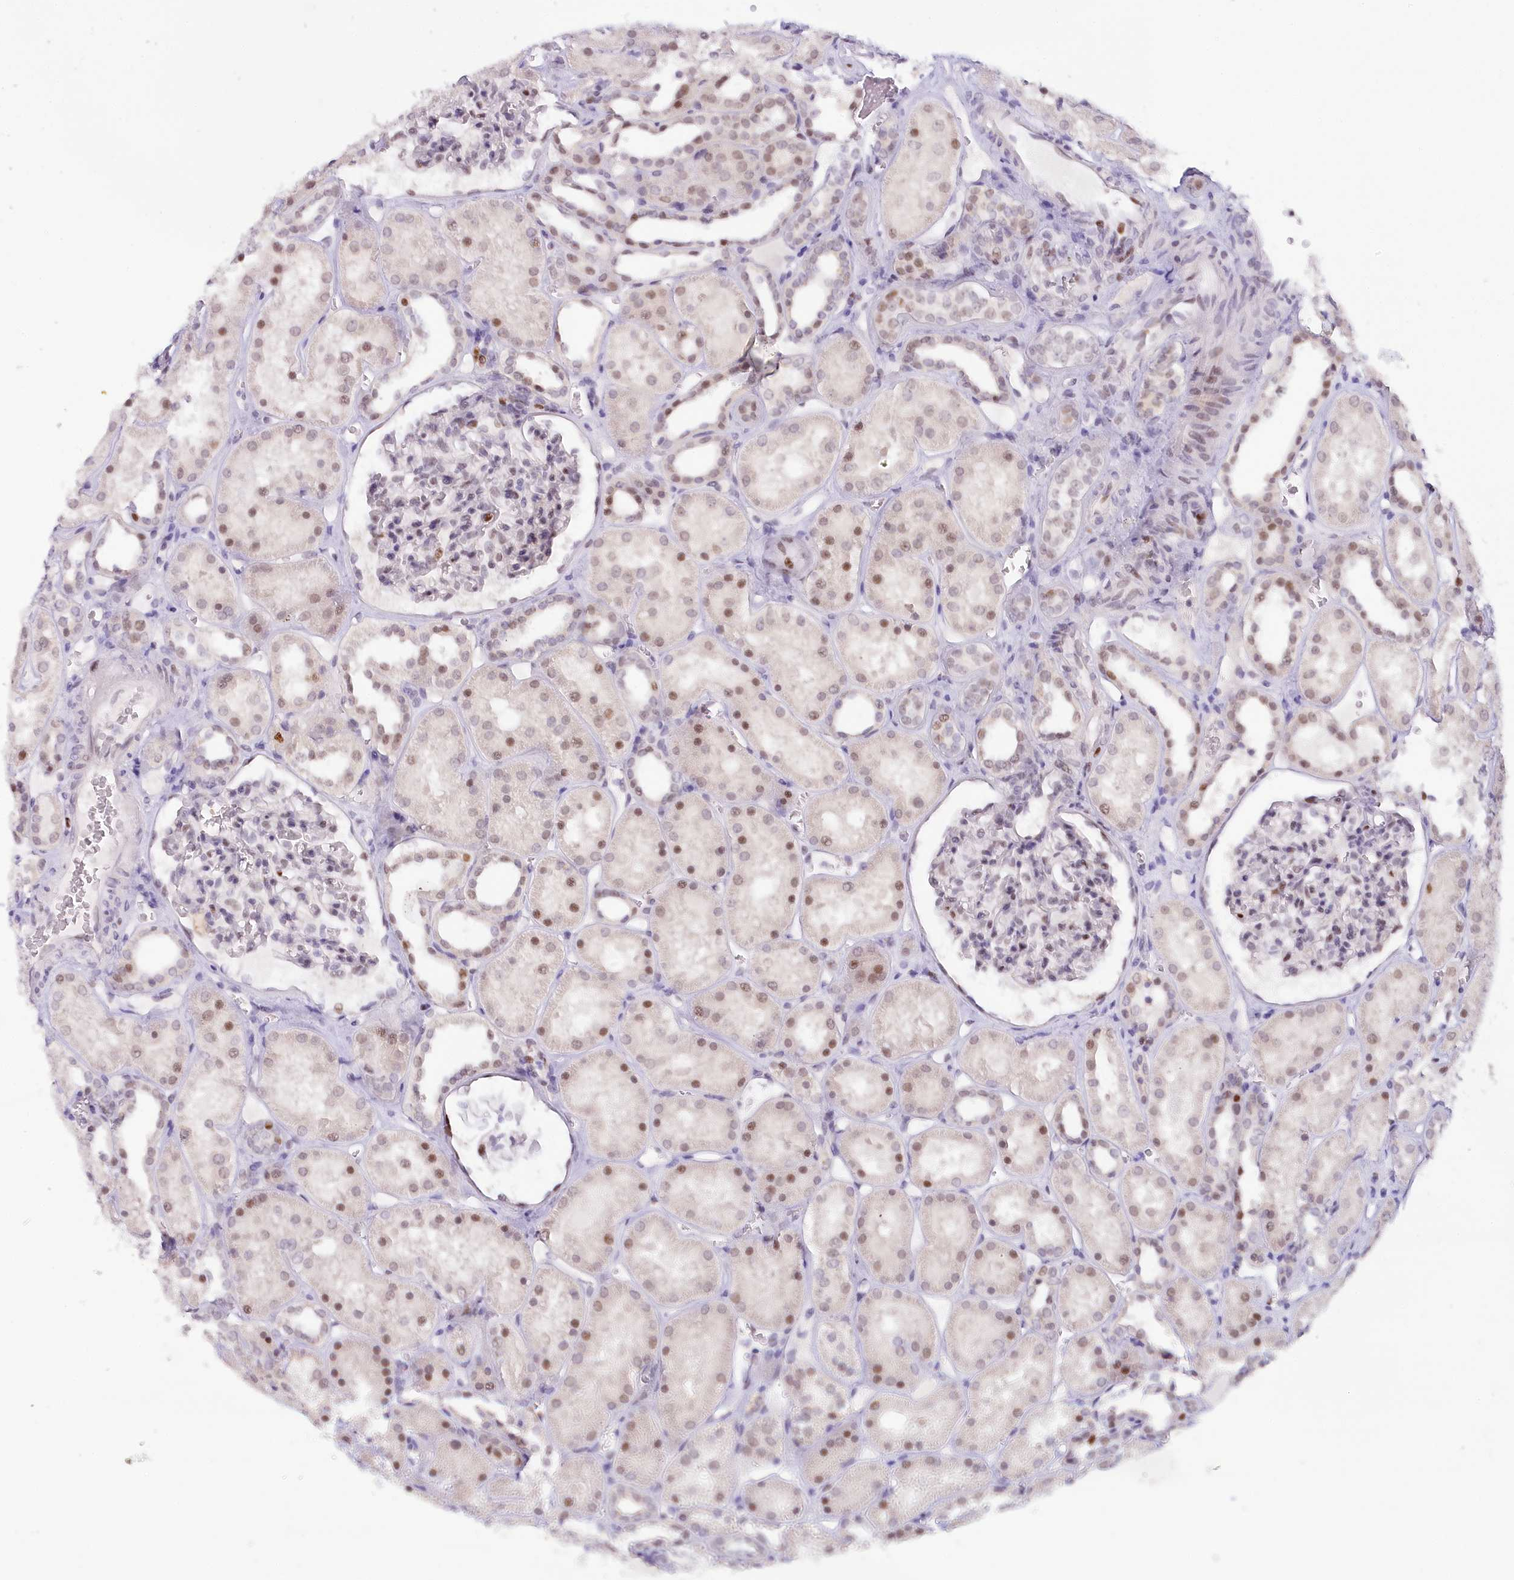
{"staining": {"intensity": "moderate", "quantity": "<25%", "location": "nuclear"}, "tissue": "kidney", "cell_type": "Cells in glomeruli", "image_type": "normal", "snomed": [{"axis": "morphology", "description": "Normal tissue, NOS"}, {"axis": "topography", "description": "Kidney"}], "caption": "This image displays unremarkable kidney stained with immunohistochemistry to label a protein in brown. The nuclear of cells in glomeruli show moderate positivity for the protein. Nuclei are counter-stained blue.", "gene": "TP53", "patient": {"sex": "female", "age": 41}}